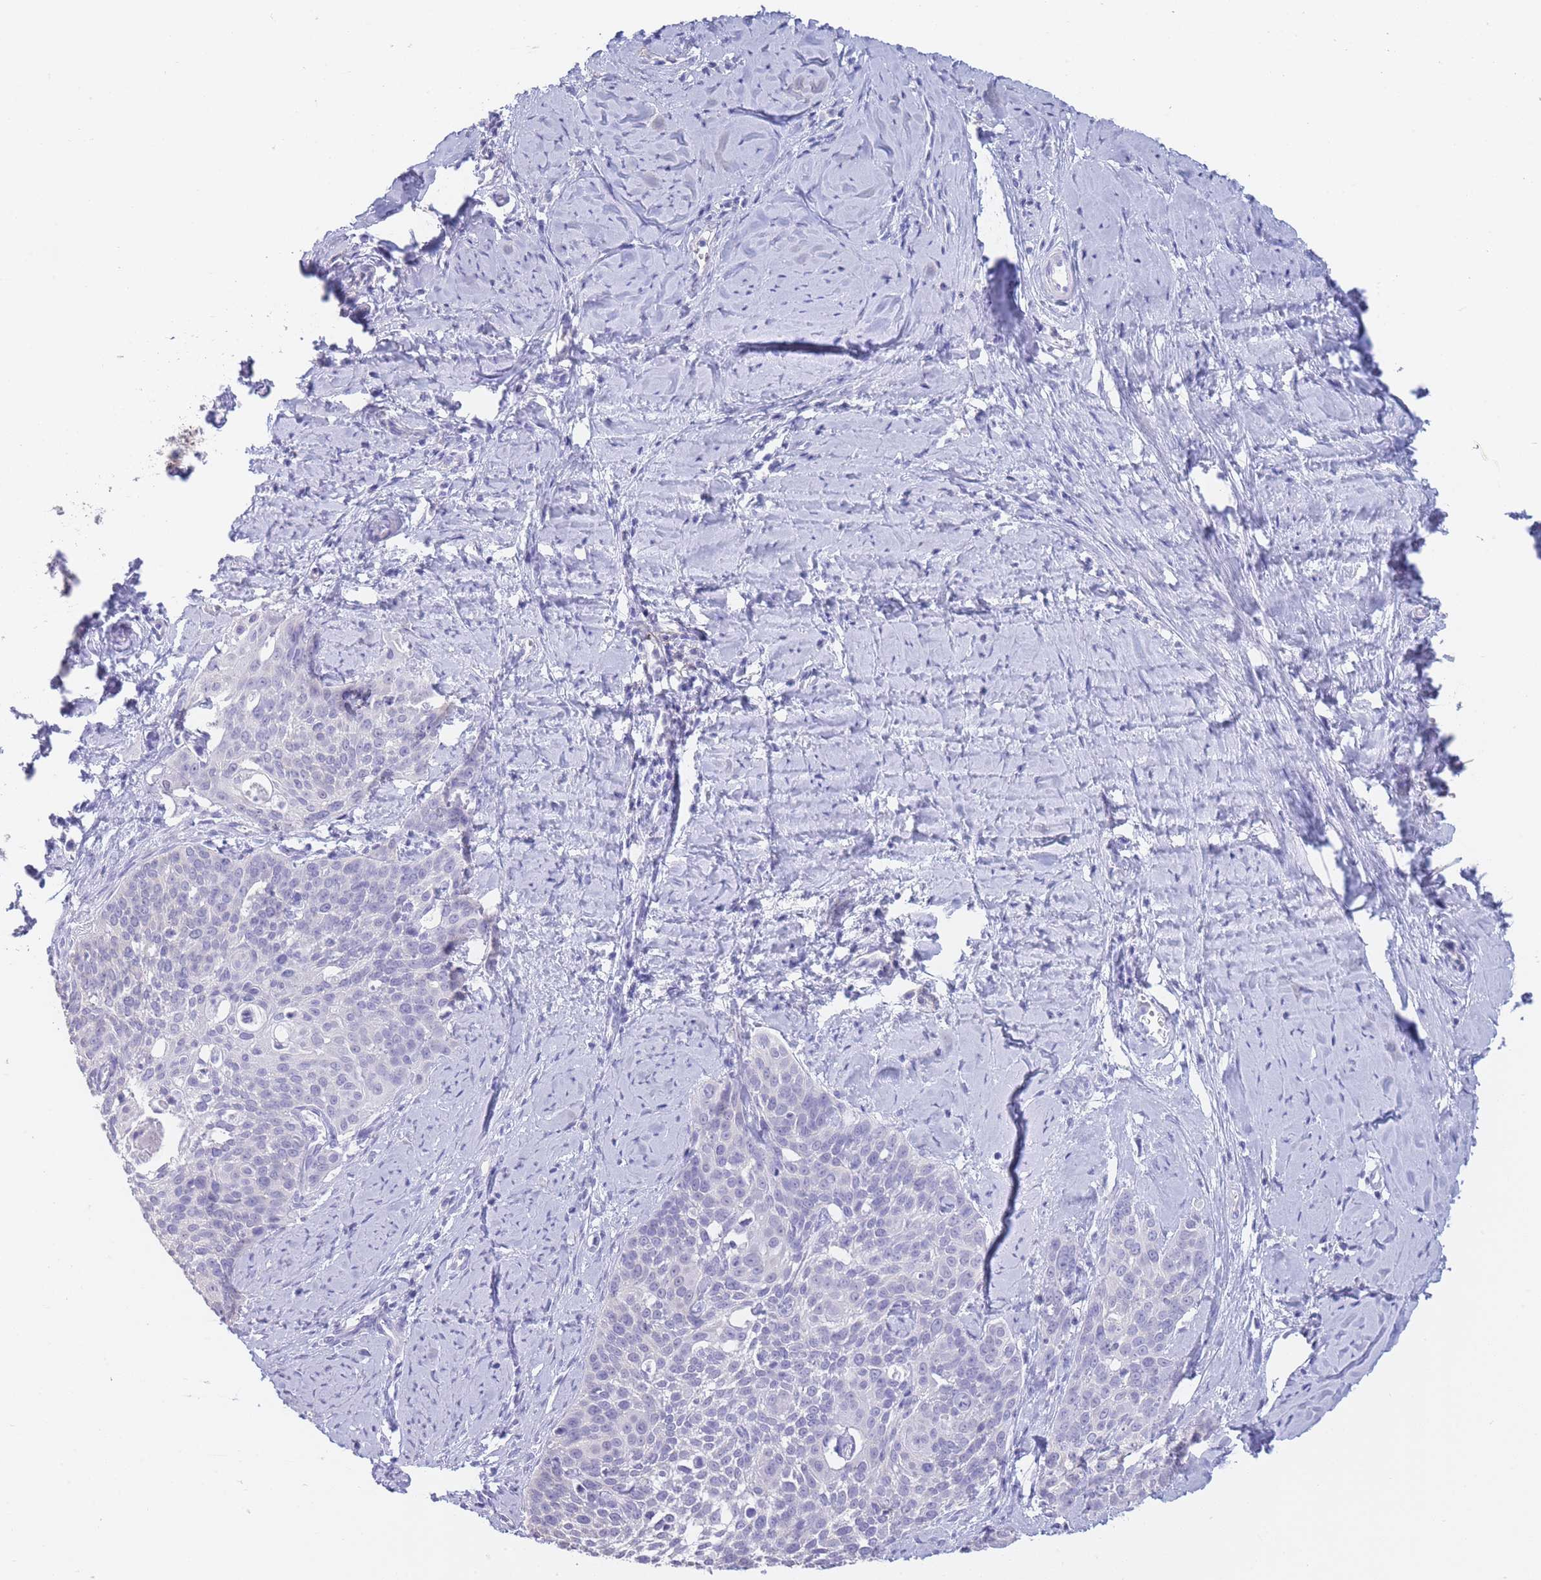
{"staining": {"intensity": "negative", "quantity": "none", "location": "none"}, "tissue": "cervical cancer", "cell_type": "Tumor cells", "image_type": "cancer", "snomed": [{"axis": "morphology", "description": "Squamous cell carcinoma, NOS"}, {"axis": "topography", "description": "Cervix"}], "caption": "DAB immunohistochemical staining of human squamous cell carcinoma (cervical) exhibits no significant expression in tumor cells.", "gene": "CD37", "patient": {"sex": "female", "age": 44}}